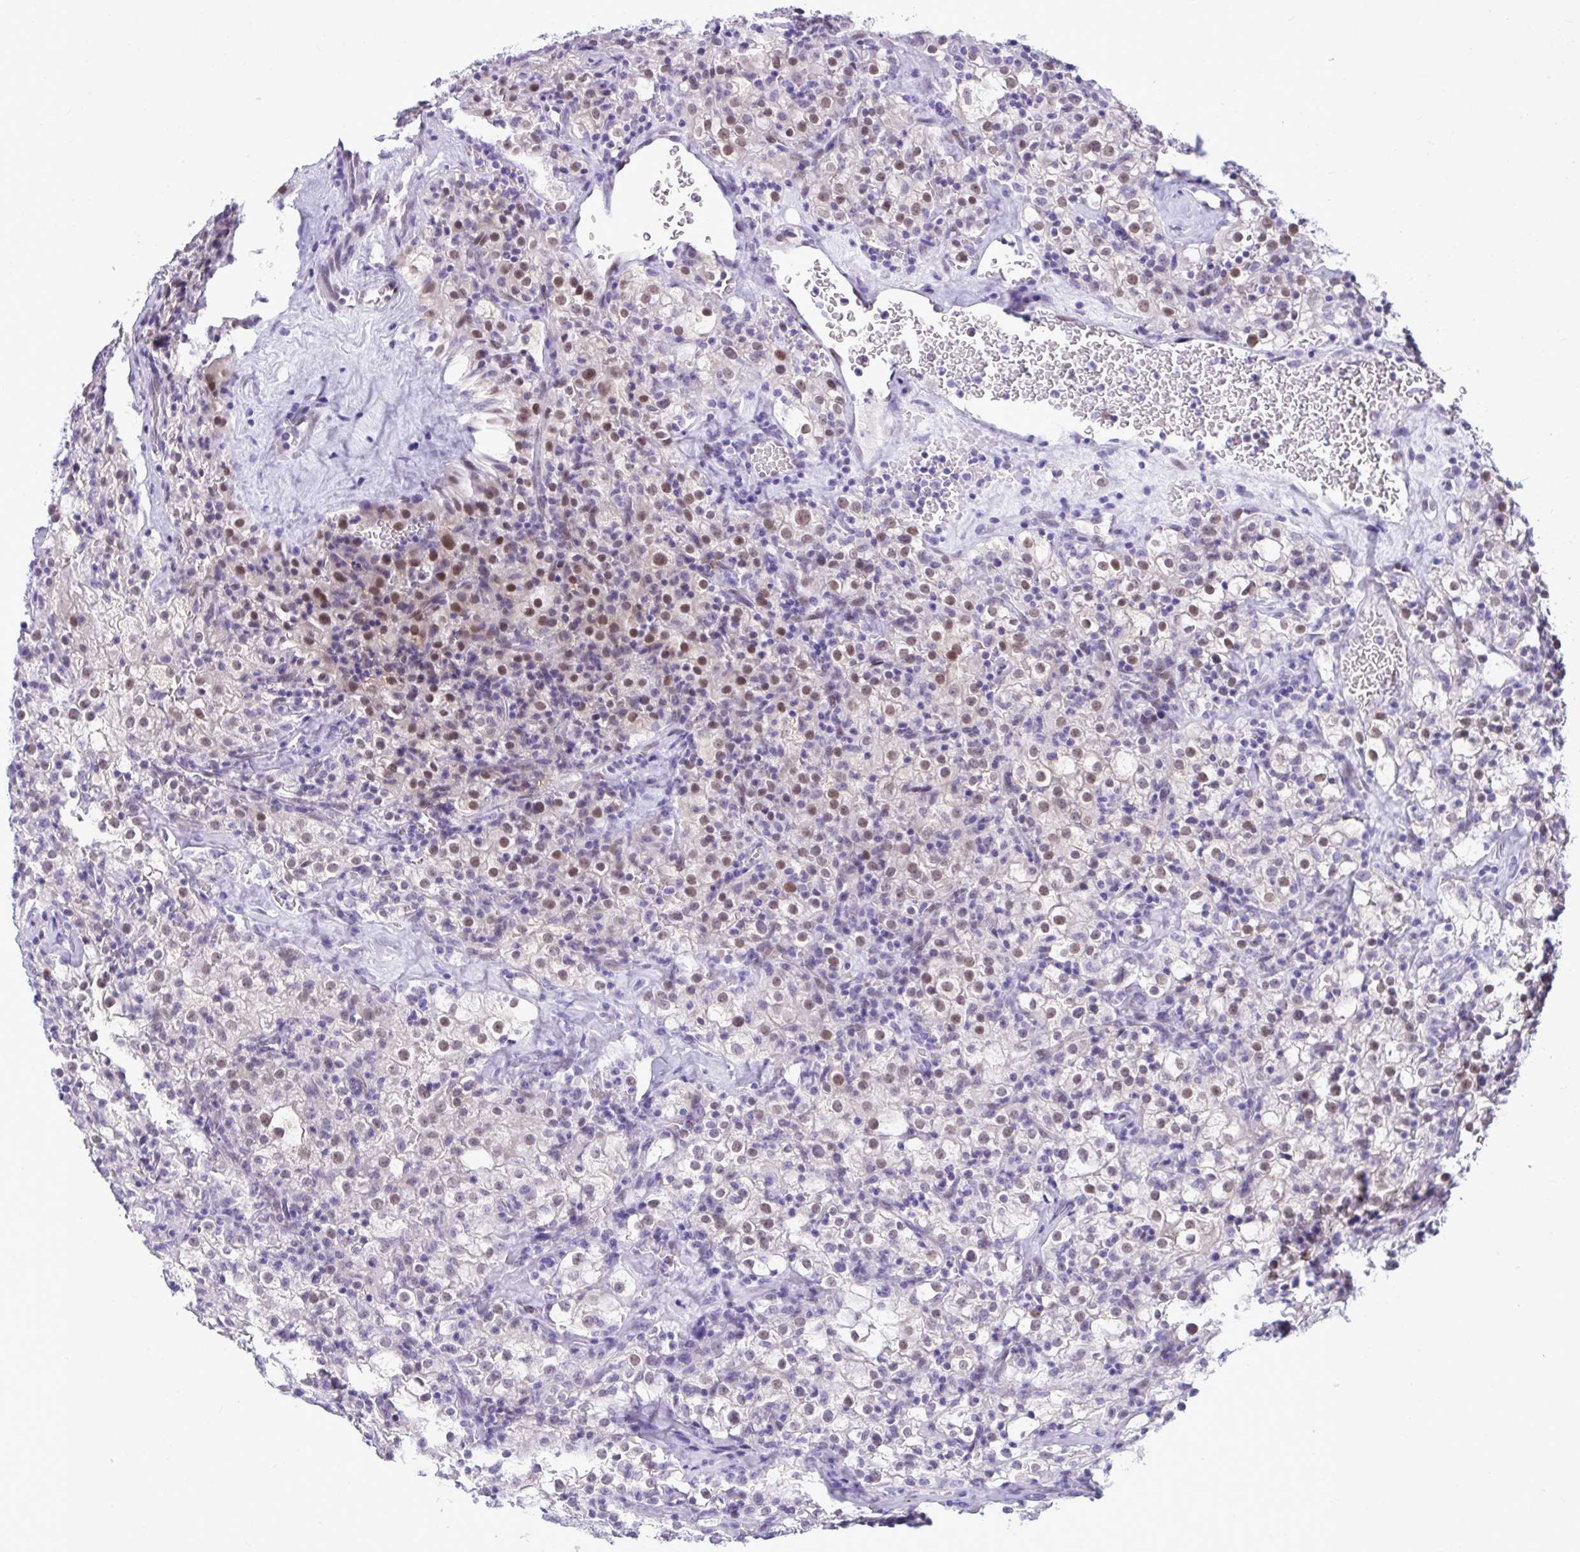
{"staining": {"intensity": "moderate", "quantity": "25%-75%", "location": "nuclear"}, "tissue": "renal cancer", "cell_type": "Tumor cells", "image_type": "cancer", "snomed": [{"axis": "morphology", "description": "Adenocarcinoma, NOS"}, {"axis": "topography", "description": "Kidney"}], "caption": "Immunohistochemical staining of renal cancer reveals moderate nuclear protein positivity in approximately 25%-75% of tumor cells.", "gene": "TEAD4", "patient": {"sex": "female", "age": 74}}